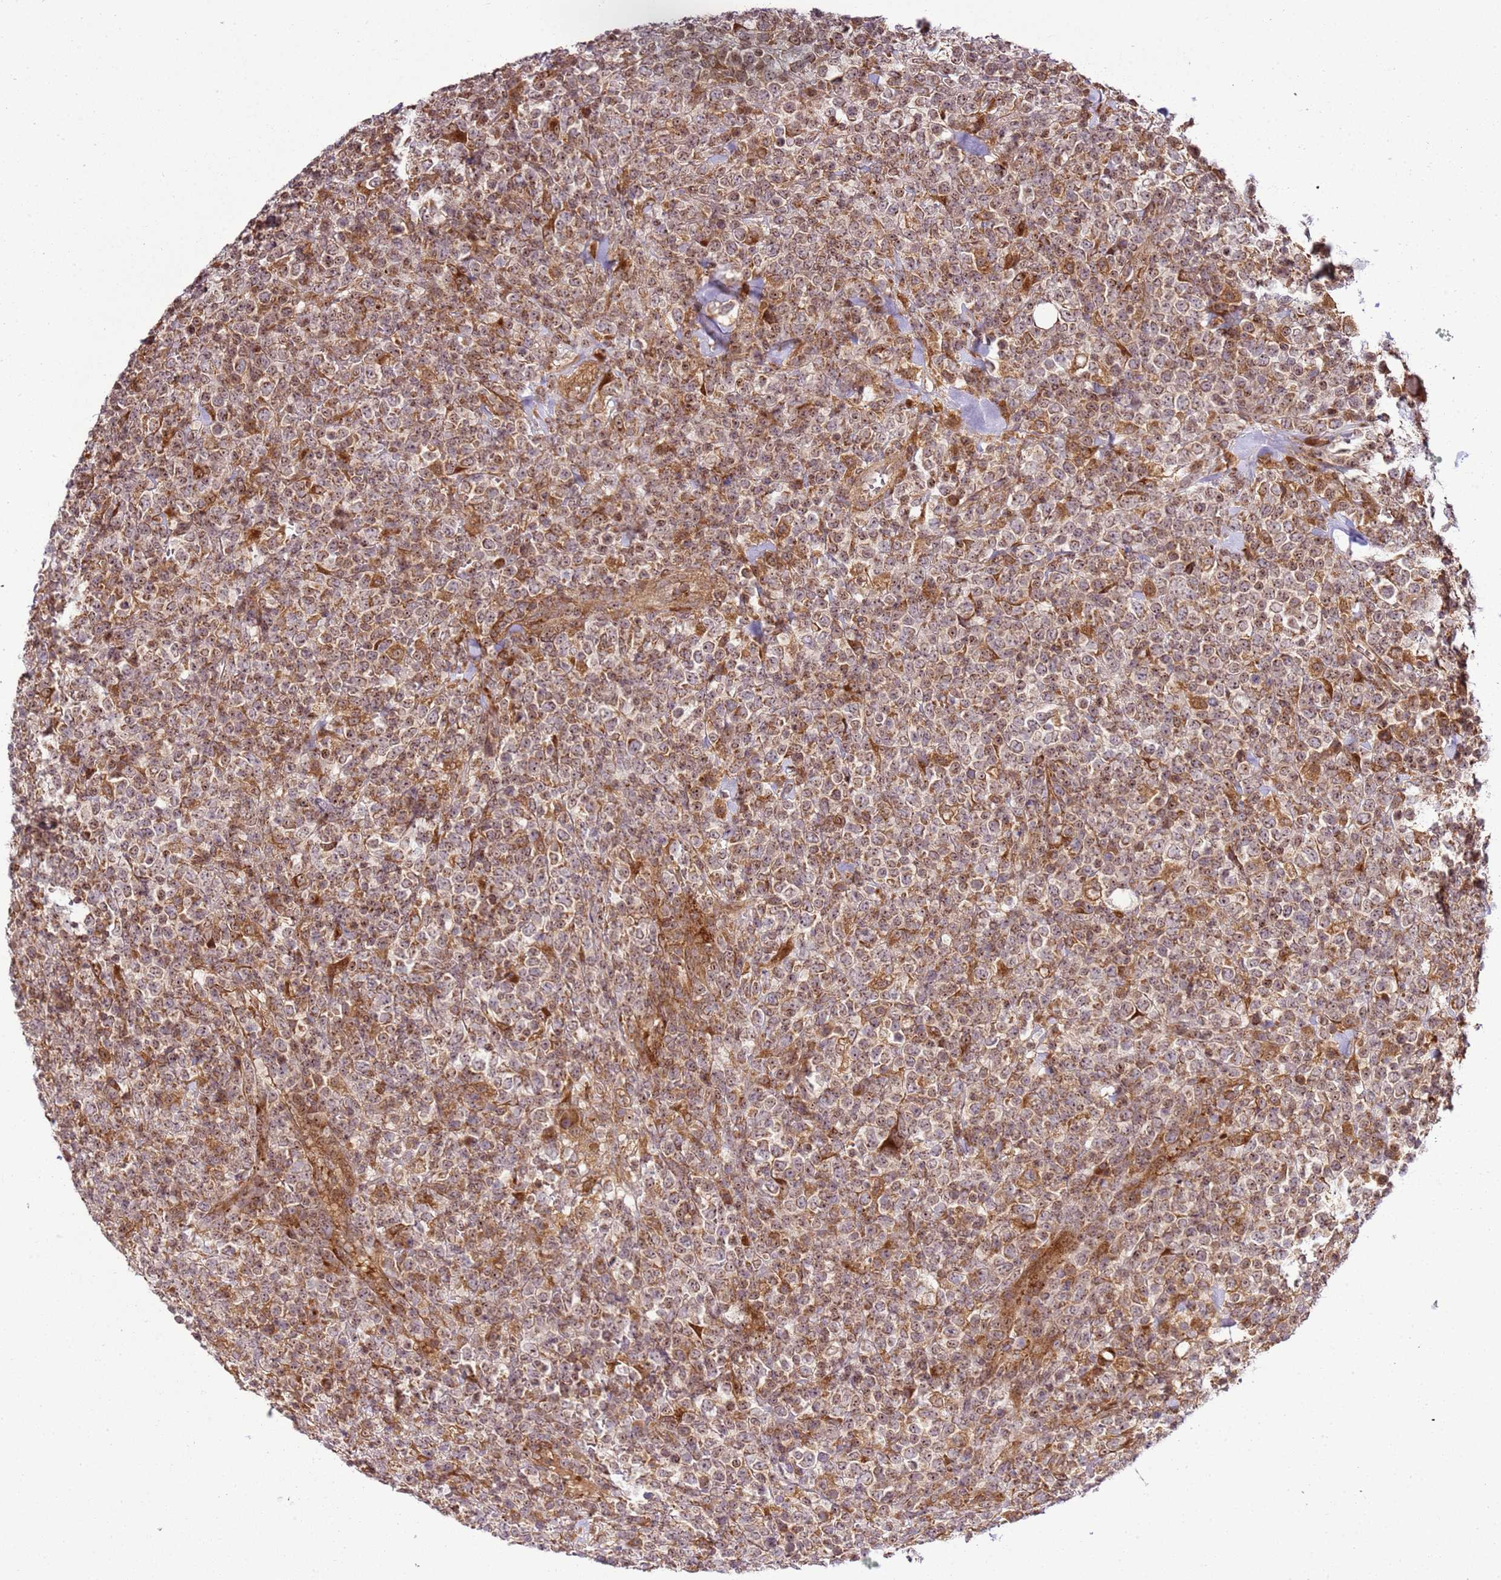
{"staining": {"intensity": "moderate", "quantity": ">75%", "location": "cytoplasmic/membranous,nuclear"}, "tissue": "lymphoma", "cell_type": "Tumor cells", "image_type": "cancer", "snomed": [{"axis": "morphology", "description": "Malignant lymphoma, non-Hodgkin's type, High grade"}, {"axis": "topography", "description": "Colon"}], "caption": "Lymphoma stained with DAB (3,3'-diaminobenzidine) immunohistochemistry displays medium levels of moderate cytoplasmic/membranous and nuclear positivity in approximately >75% of tumor cells.", "gene": "RASA3", "patient": {"sex": "female", "age": 53}}